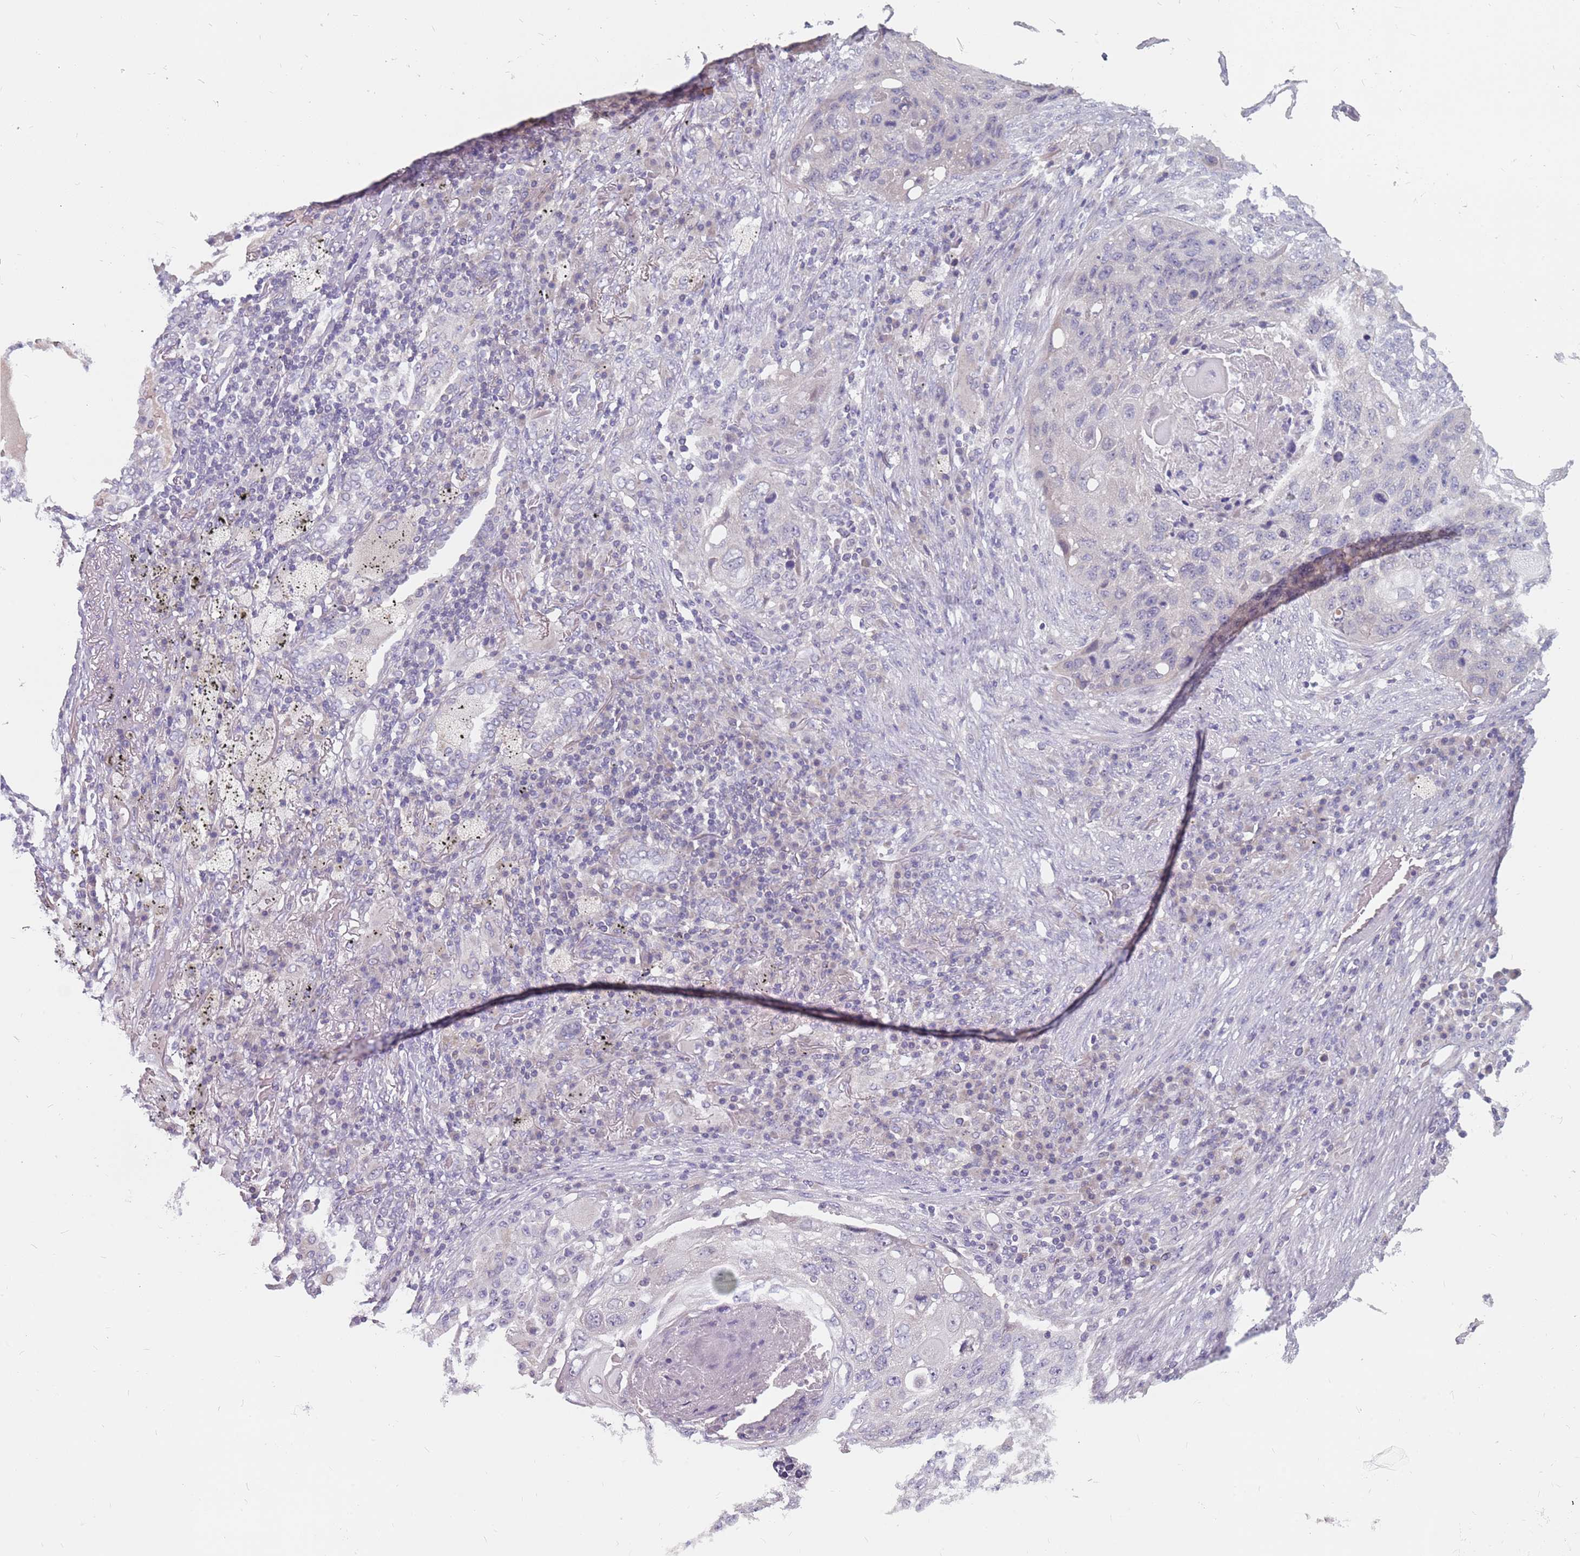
{"staining": {"intensity": "negative", "quantity": "none", "location": "none"}, "tissue": "lung cancer", "cell_type": "Tumor cells", "image_type": "cancer", "snomed": [{"axis": "morphology", "description": "Squamous cell carcinoma, NOS"}, {"axis": "topography", "description": "Lung"}], "caption": "Tumor cells show no significant protein staining in lung squamous cell carcinoma.", "gene": "CMTR2", "patient": {"sex": "female", "age": 63}}